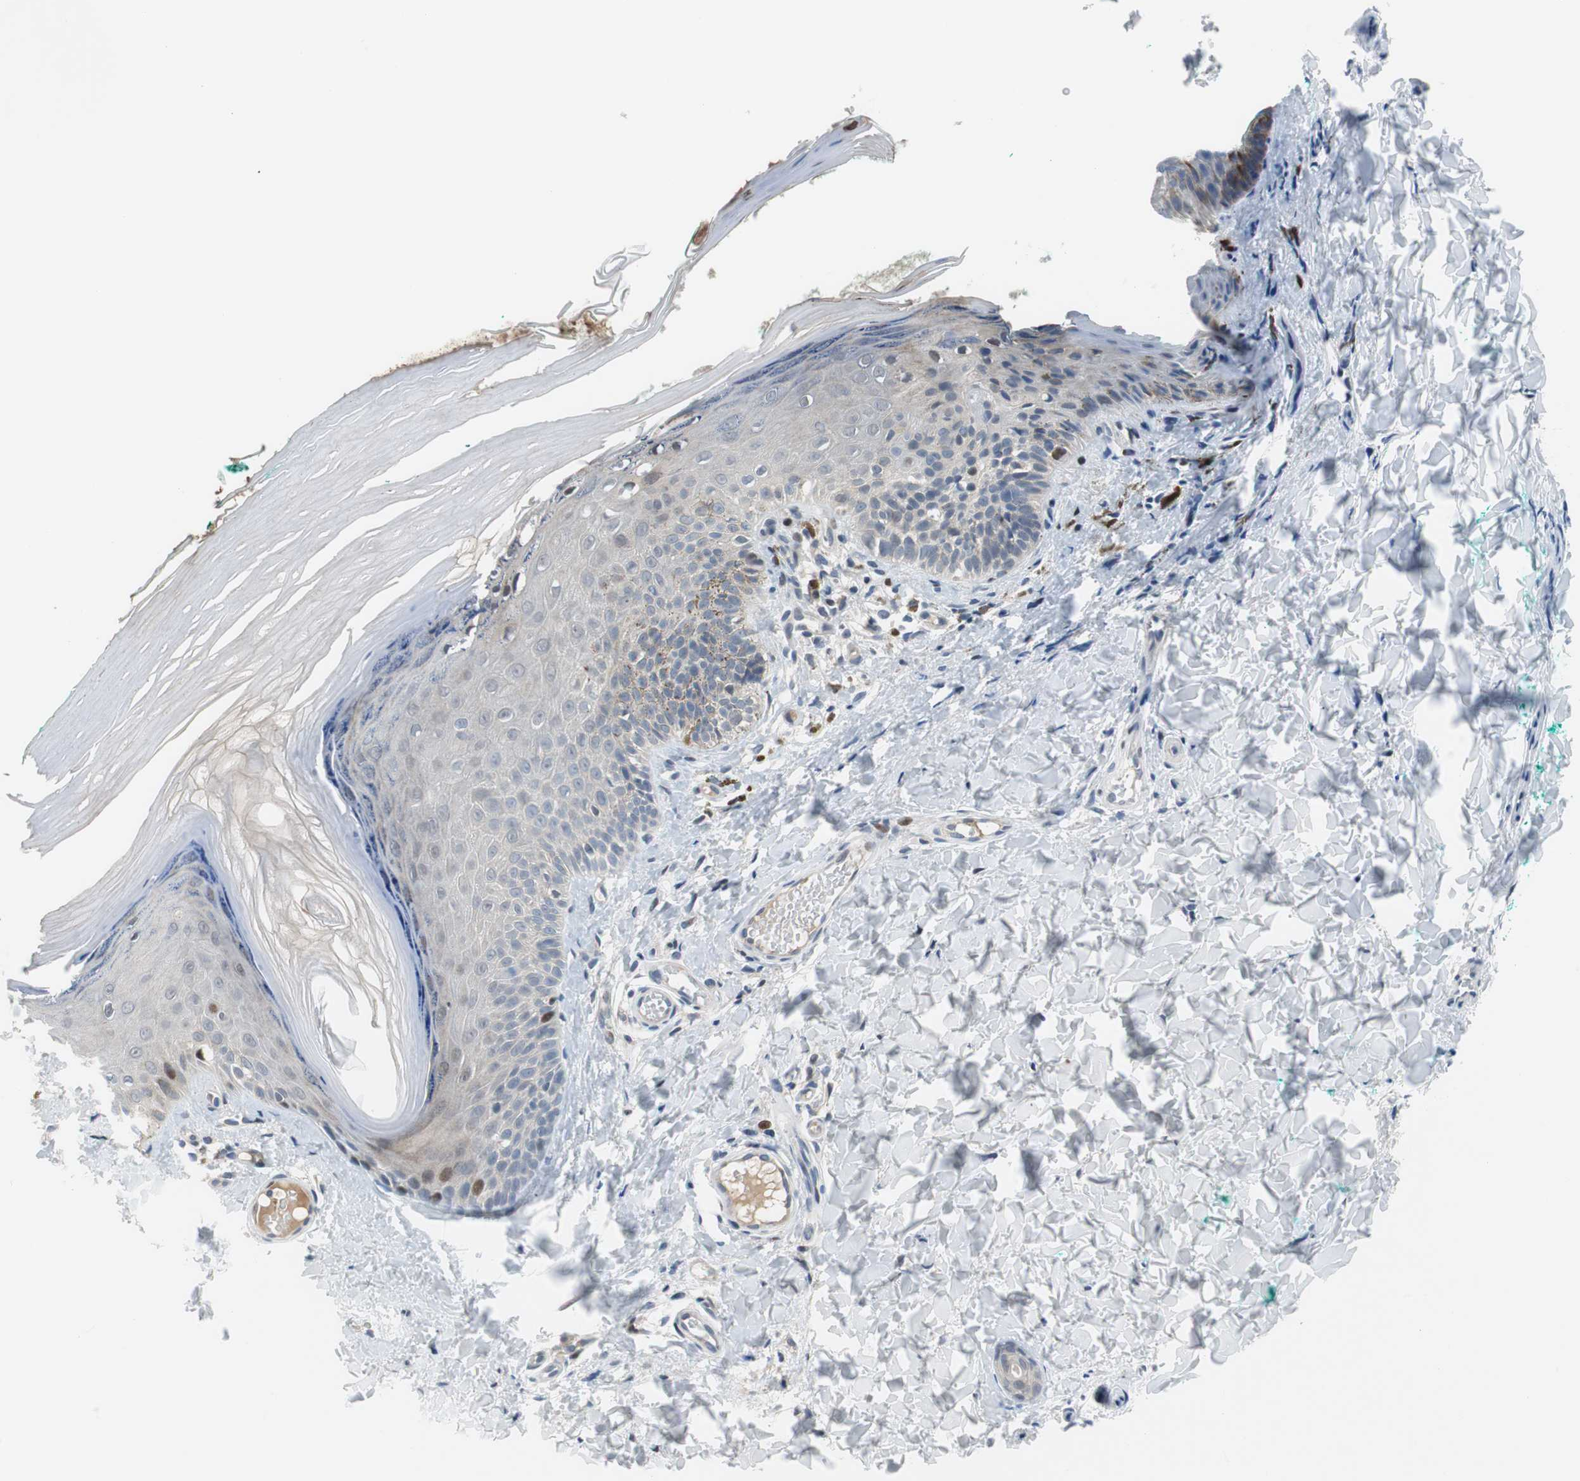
{"staining": {"intensity": "negative", "quantity": "none", "location": "none"}, "tissue": "skin", "cell_type": "Fibroblasts", "image_type": "normal", "snomed": [{"axis": "morphology", "description": "Normal tissue, NOS"}, {"axis": "topography", "description": "Skin"}], "caption": "Immunohistochemistry (IHC) photomicrograph of normal skin: skin stained with DAB demonstrates no significant protein expression in fibroblasts.", "gene": "MAP2K4", "patient": {"sex": "male", "age": 26}}